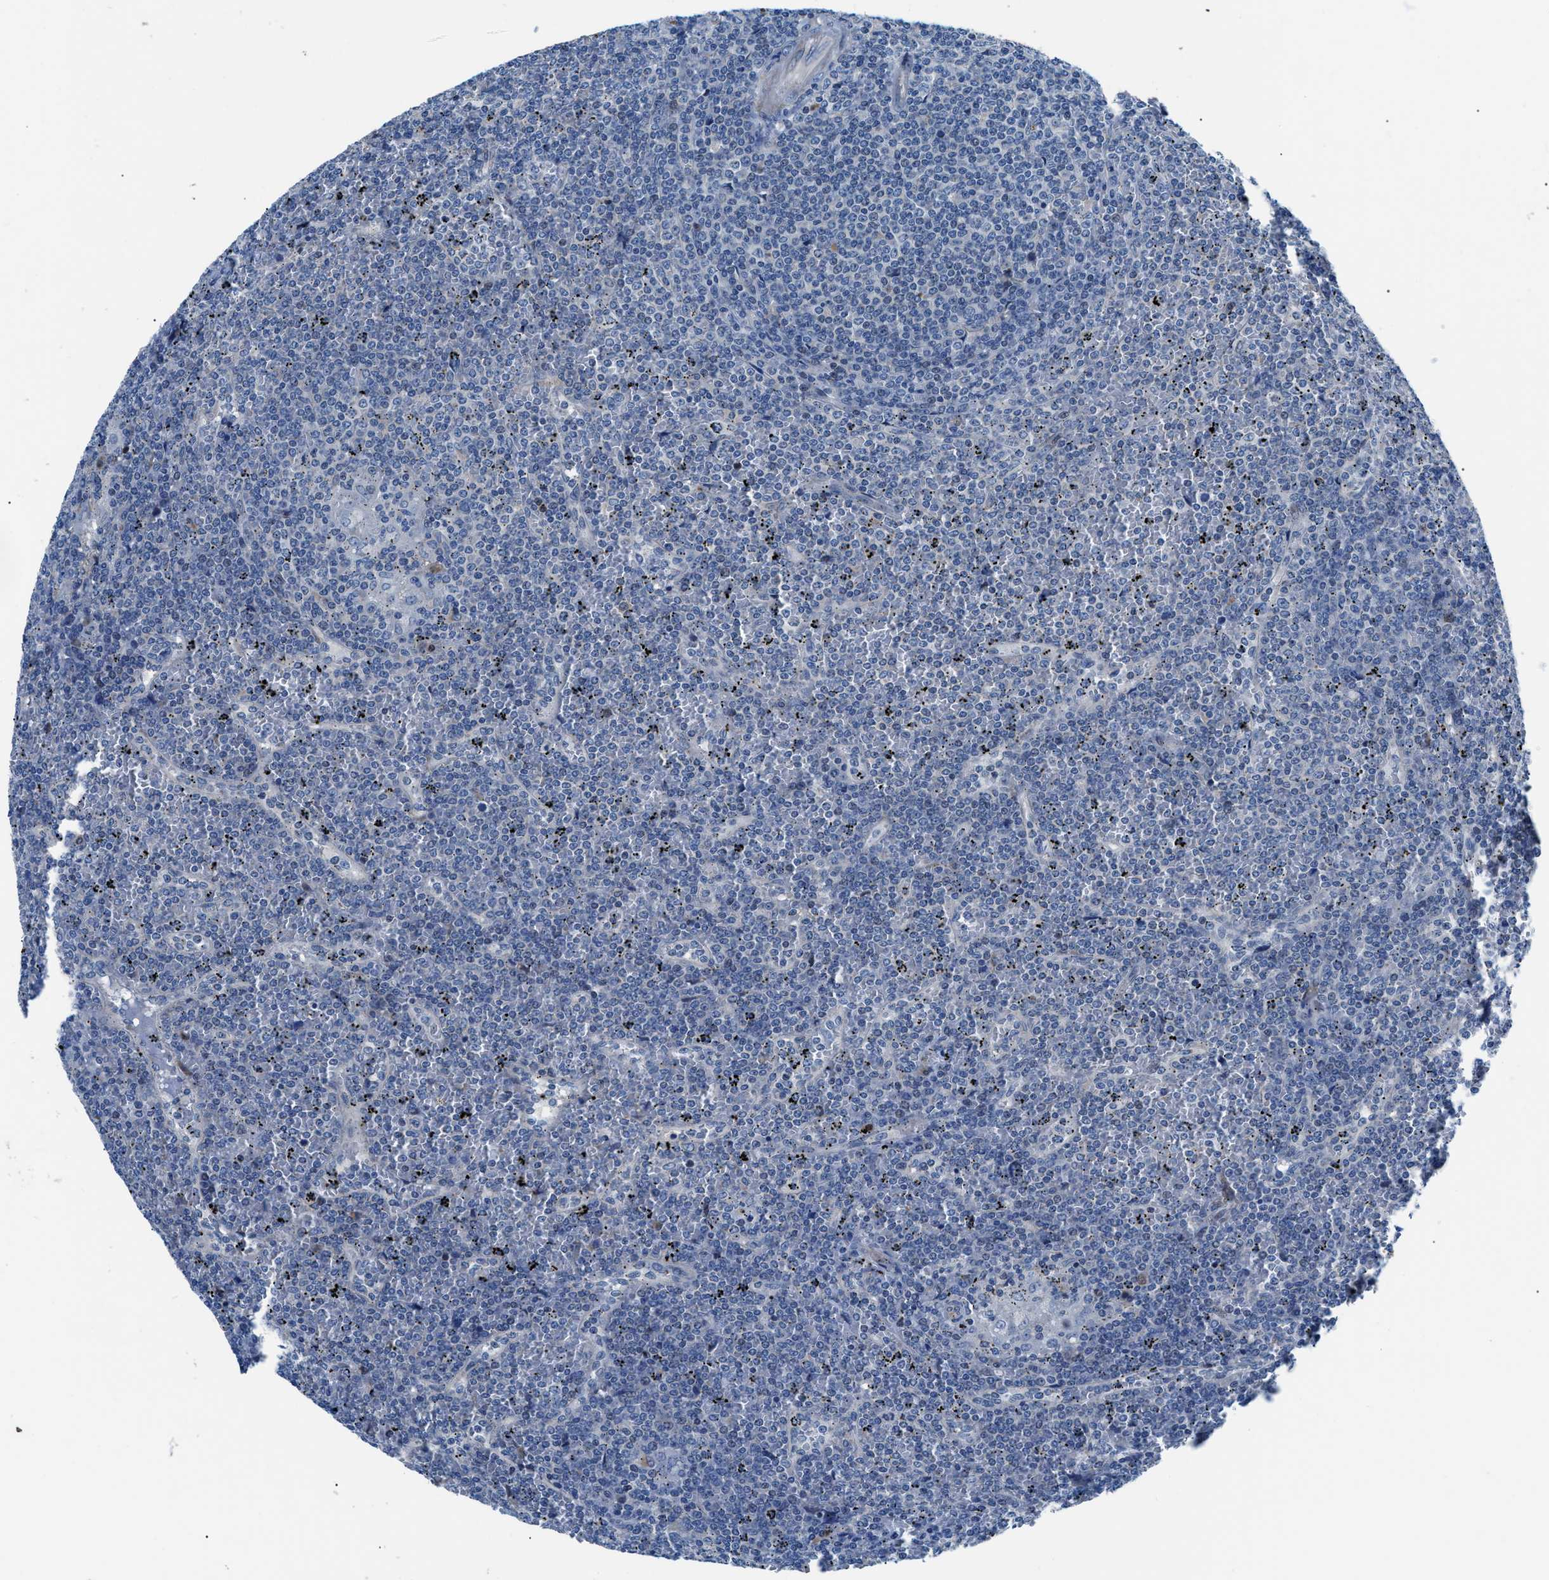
{"staining": {"intensity": "negative", "quantity": "none", "location": "none"}, "tissue": "lymphoma", "cell_type": "Tumor cells", "image_type": "cancer", "snomed": [{"axis": "morphology", "description": "Malignant lymphoma, non-Hodgkin's type, Low grade"}, {"axis": "topography", "description": "Spleen"}], "caption": "An image of lymphoma stained for a protein exhibits no brown staining in tumor cells. (Immunohistochemistry, brightfield microscopy, high magnification).", "gene": "UAP1", "patient": {"sex": "female", "age": 19}}